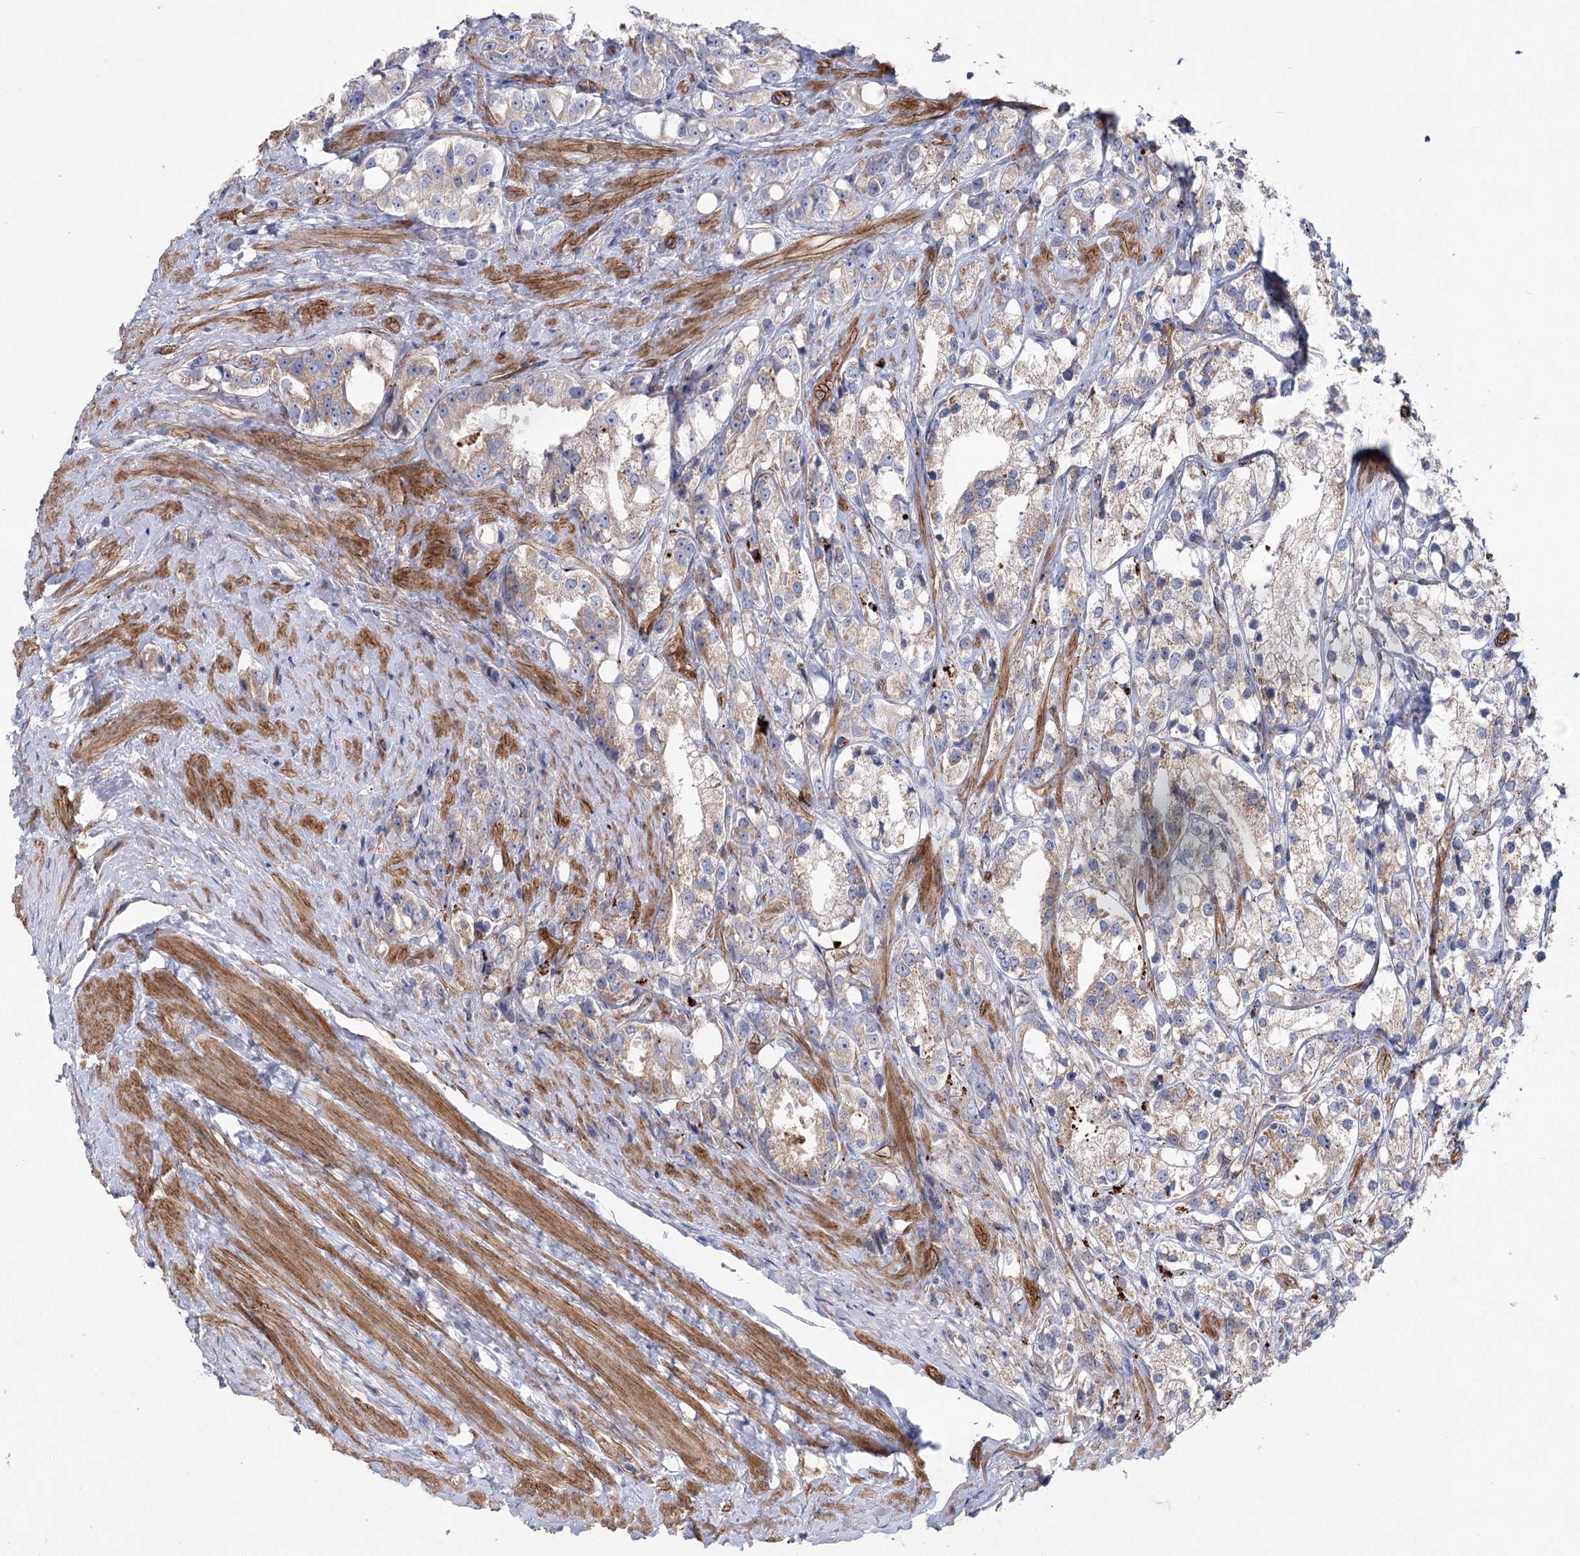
{"staining": {"intensity": "weak", "quantity": "<25%", "location": "cytoplasmic/membranous"}, "tissue": "prostate cancer", "cell_type": "Tumor cells", "image_type": "cancer", "snomed": [{"axis": "morphology", "description": "Adenocarcinoma, NOS"}, {"axis": "topography", "description": "Prostate"}], "caption": "Human prostate cancer (adenocarcinoma) stained for a protein using immunohistochemistry exhibits no positivity in tumor cells.", "gene": "TMEM164", "patient": {"sex": "male", "age": 79}}